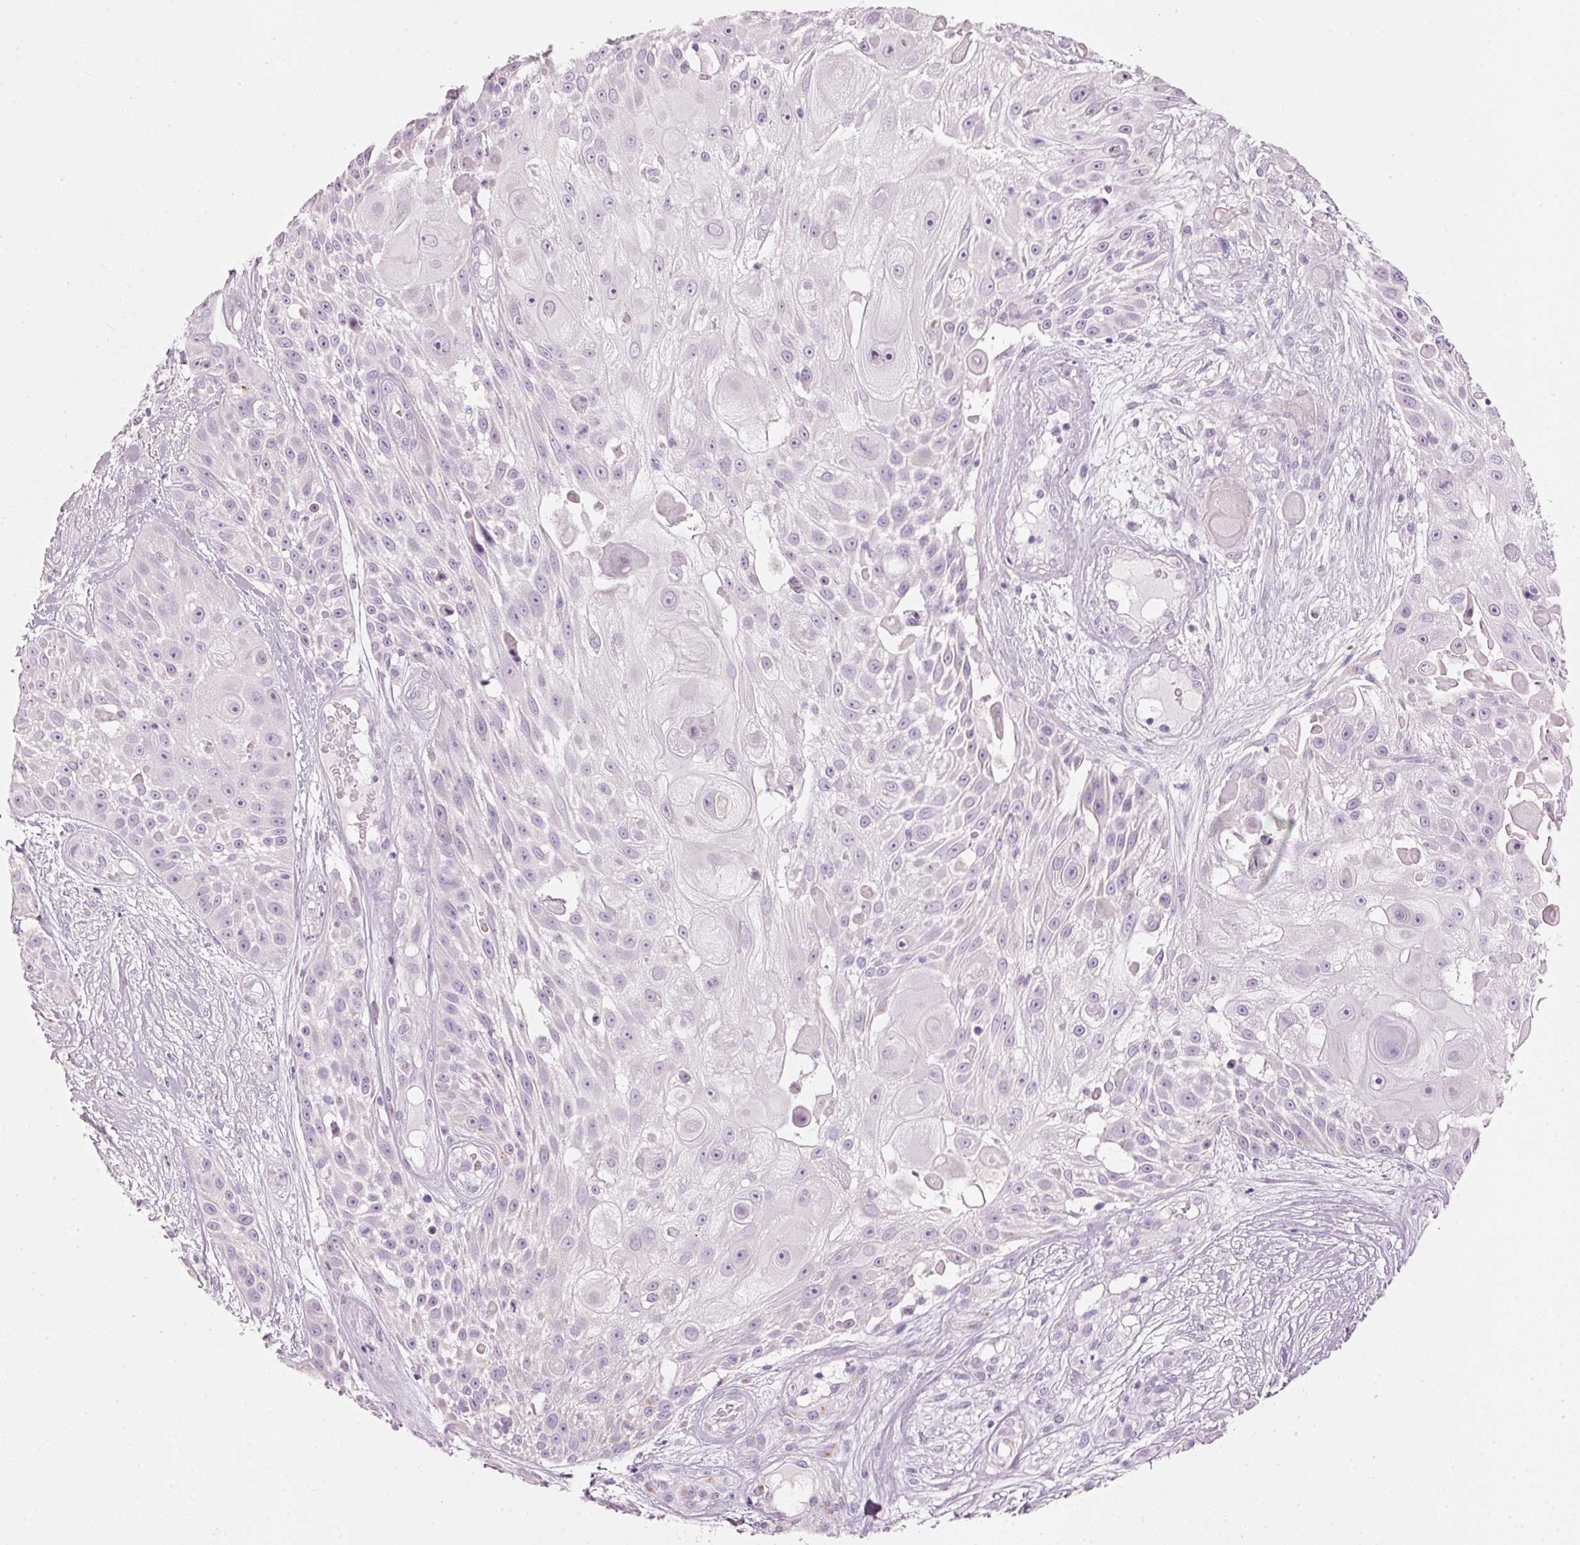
{"staining": {"intensity": "negative", "quantity": "none", "location": "none"}, "tissue": "skin cancer", "cell_type": "Tumor cells", "image_type": "cancer", "snomed": [{"axis": "morphology", "description": "Squamous cell carcinoma, NOS"}, {"axis": "topography", "description": "Skin"}], "caption": "High power microscopy micrograph of an immunohistochemistry histopathology image of skin cancer (squamous cell carcinoma), revealing no significant positivity in tumor cells. Nuclei are stained in blue.", "gene": "PDXDC1", "patient": {"sex": "female", "age": 86}}